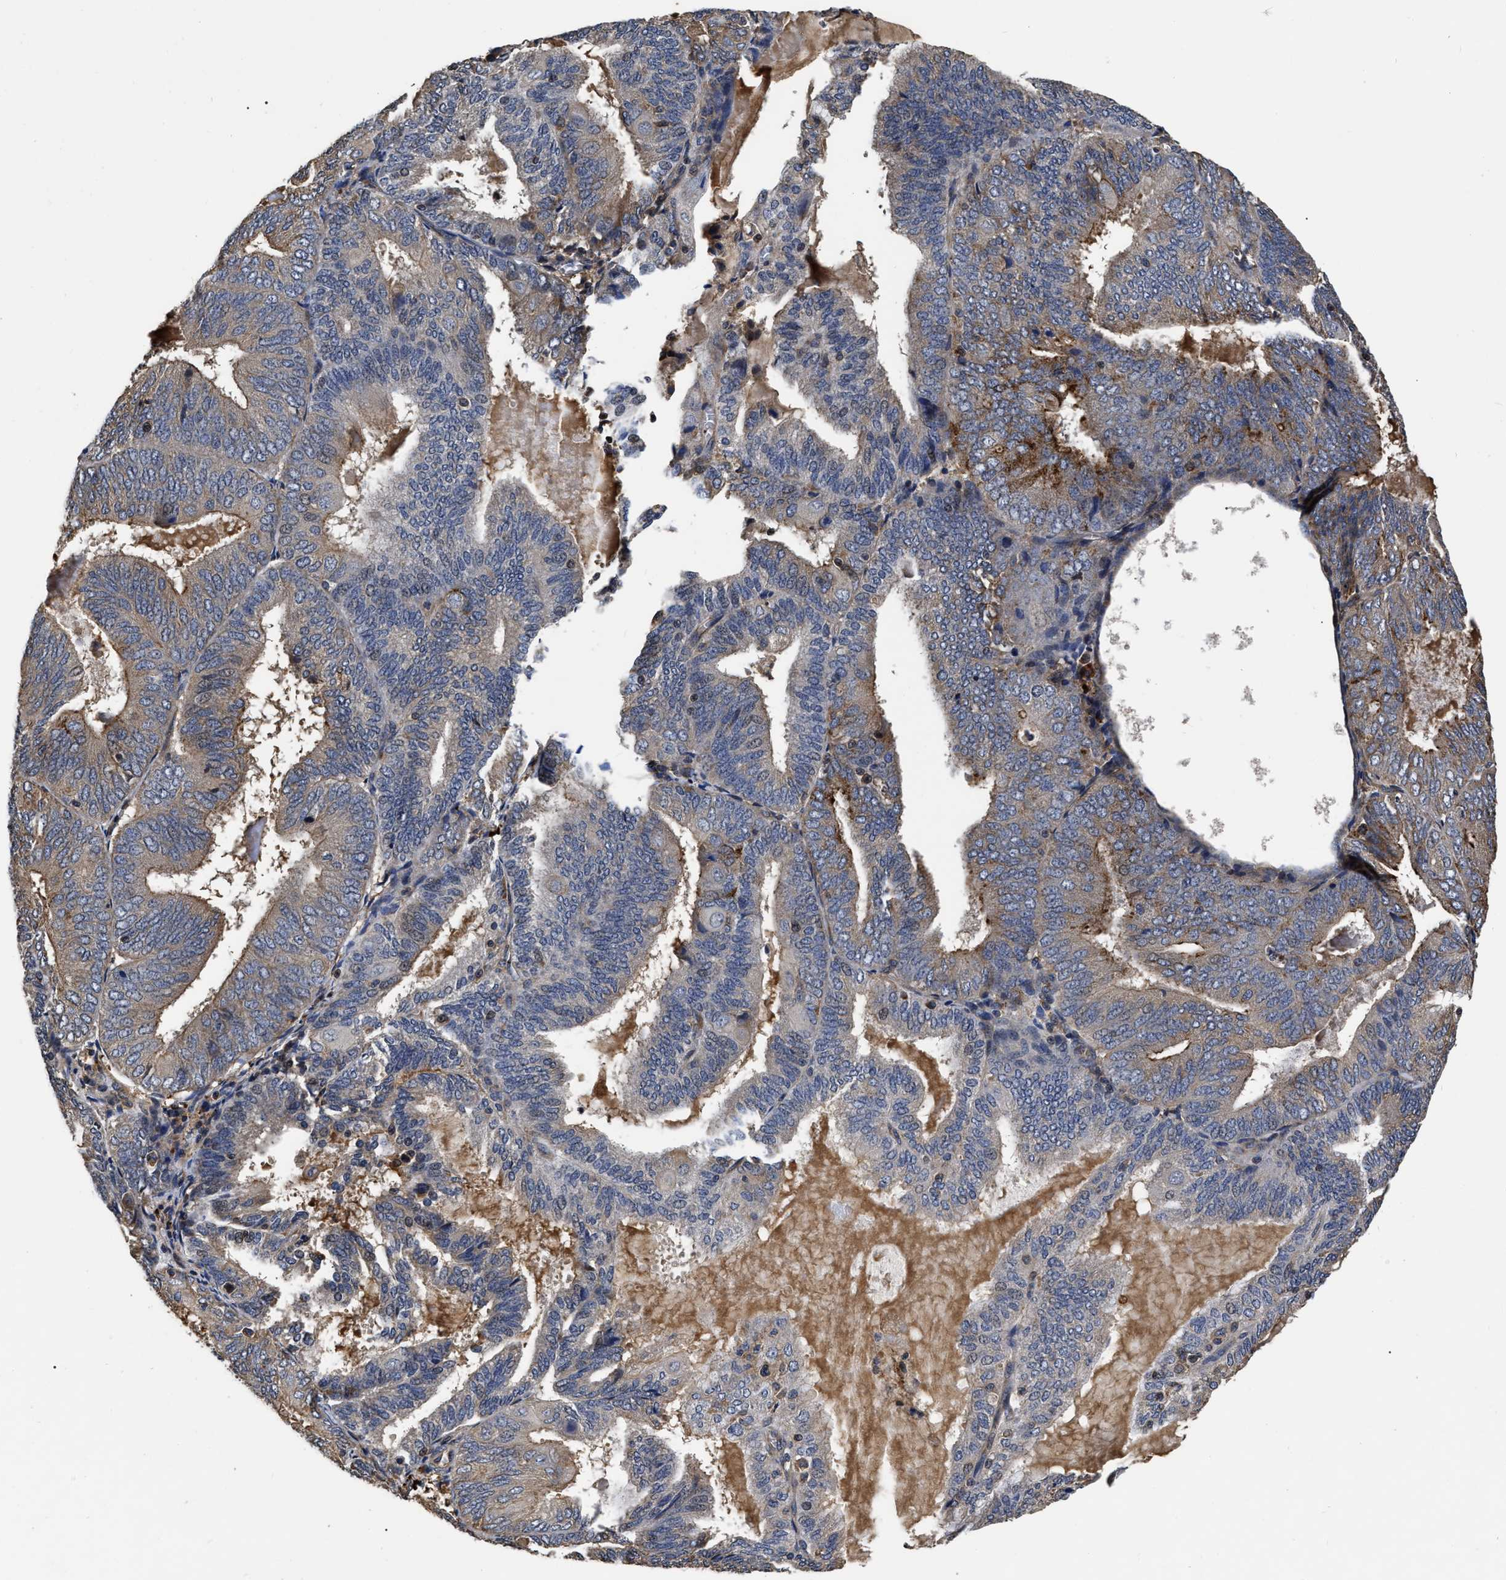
{"staining": {"intensity": "moderate", "quantity": "<25%", "location": "cytoplasmic/membranous"}, "tissue": "endometrial cancer", "cell_type": "Tumor cells", "image_type": "cancer", "snomed": [{"axis": "morphology", "description": "Adenocarcinoma, NOS"}, {"axis": "topography", "description": "Endometrium"}], "caption": "Endometrial cancer tissue shows moderate cytoplasmic/membranous expression in about <25% of tumor cells (DAB IHC, brown staining for protein, blue staining for nuclei).", "gene": "ABCG8", "patient": {"sex": "female", "age": 81}}